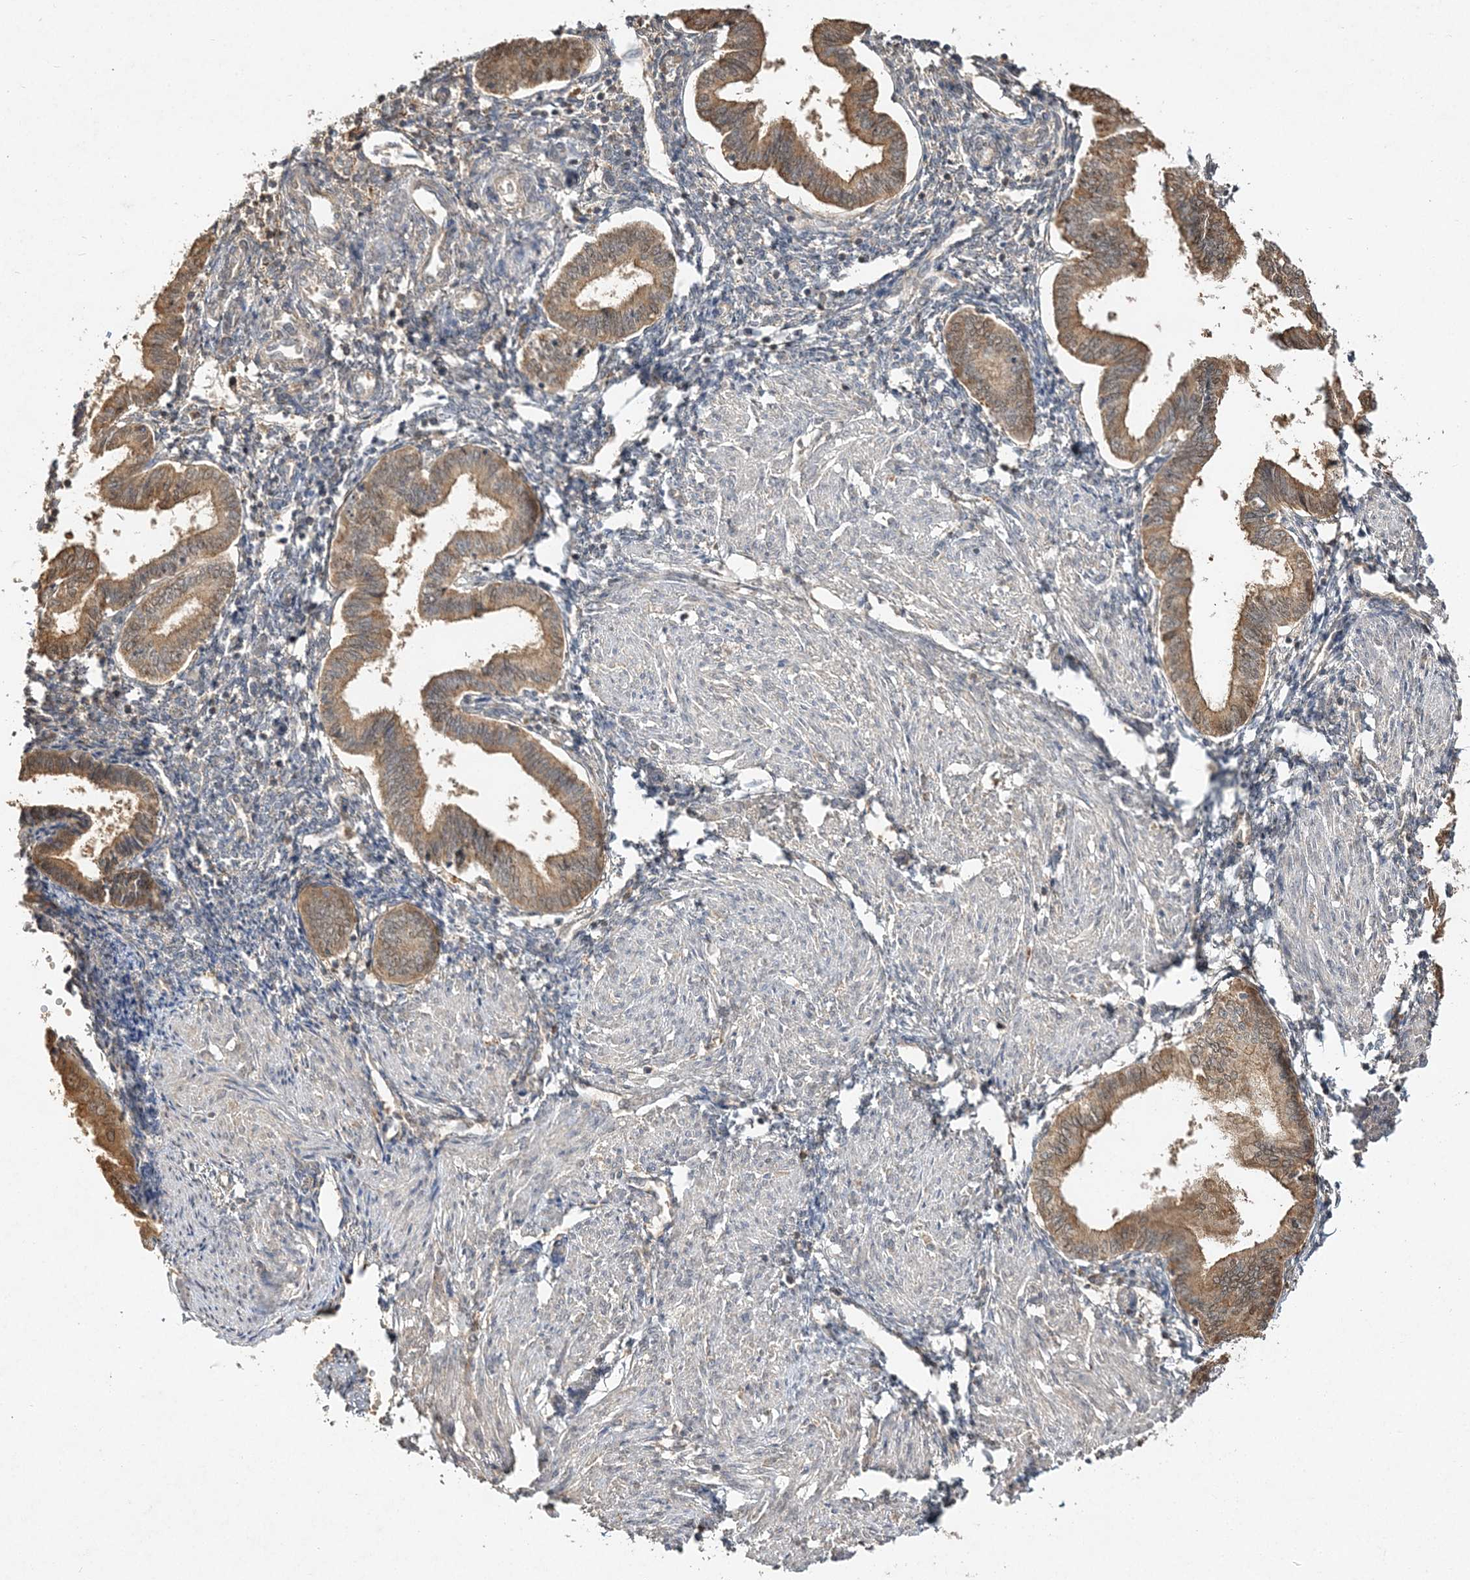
{"staining": {"intensity": "negative", "quantity": "none", "location": "none"}, "tissue": "endometrium", "cell_type": "Cells in endometrial stroma", "image_type": "normal", "snomed": [{"axis": "morphology", "description": "Normal tissue, NOS"}, {"axis": "topography", "description": "Endometrium"}], "caption": "Immunohistochemistry of benign endometrium shows no positivity in cells in endometrial stroma. (Immunohistochemistry (ihc), brightfield microscopy, high magnification).", "gene": "S100A11", "patient": {"sex": "female", "age": 53}}